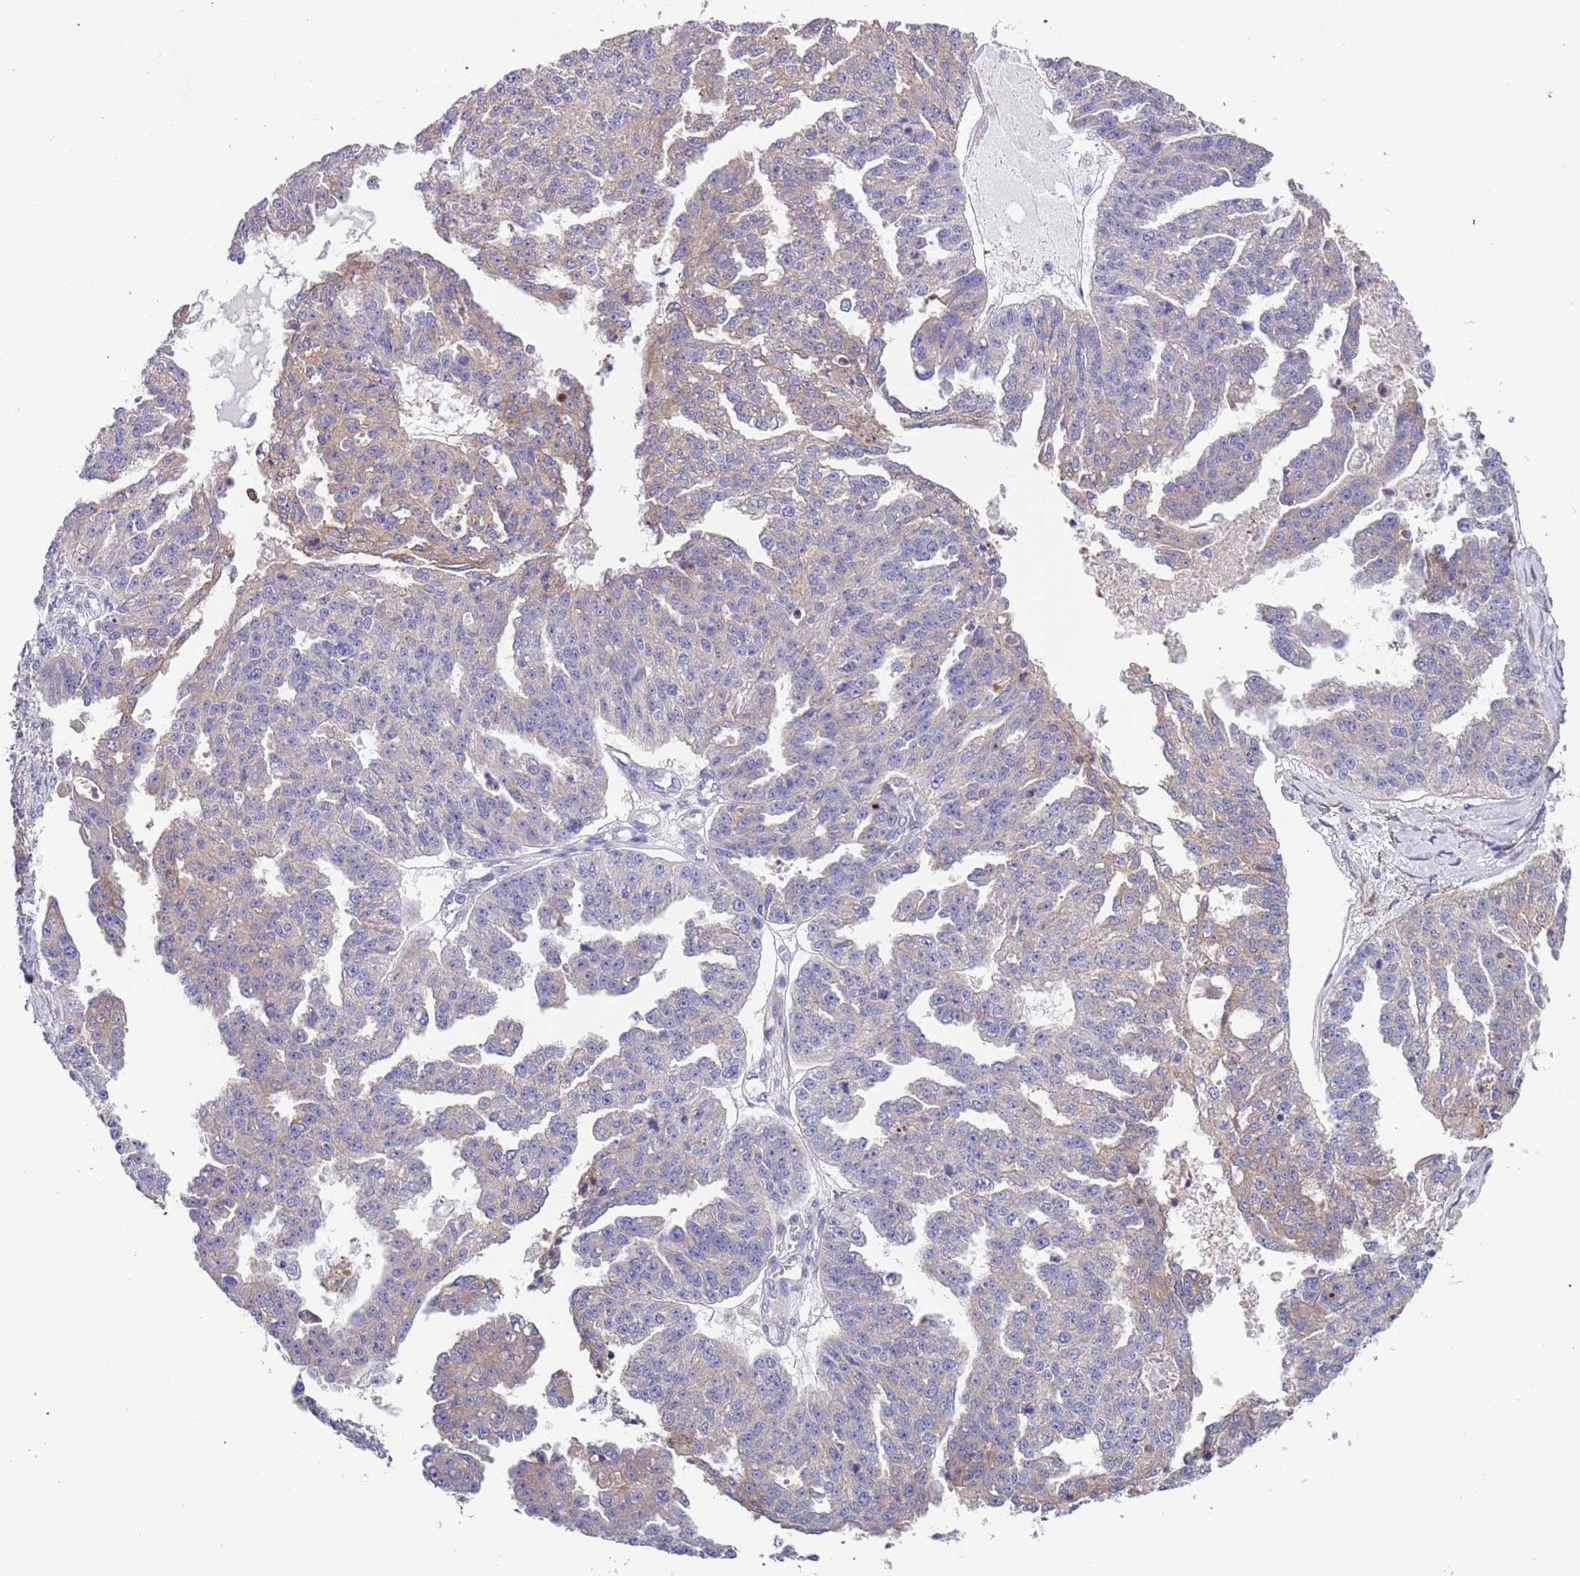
{"staining": {"intensity": "weak", "quantity": "<25%", "location": "cytoplasmic/membranous"}, "tissue": "ovarian cancer", "cell_type": "Tumor cells", "image_type": "cancer", "snomed": [{"axis": "morphology", "description": "Cystadenocarcinoma, serous, NOS"}, {"axis": "topography", "description": "Ovary"}], "caption": "This is an immunohistochemistry image of human ovarian cancer. There is no positivity in tumor cells.", "gene": "LAMB4", "patient": {"sex": "female", "age": 58}}